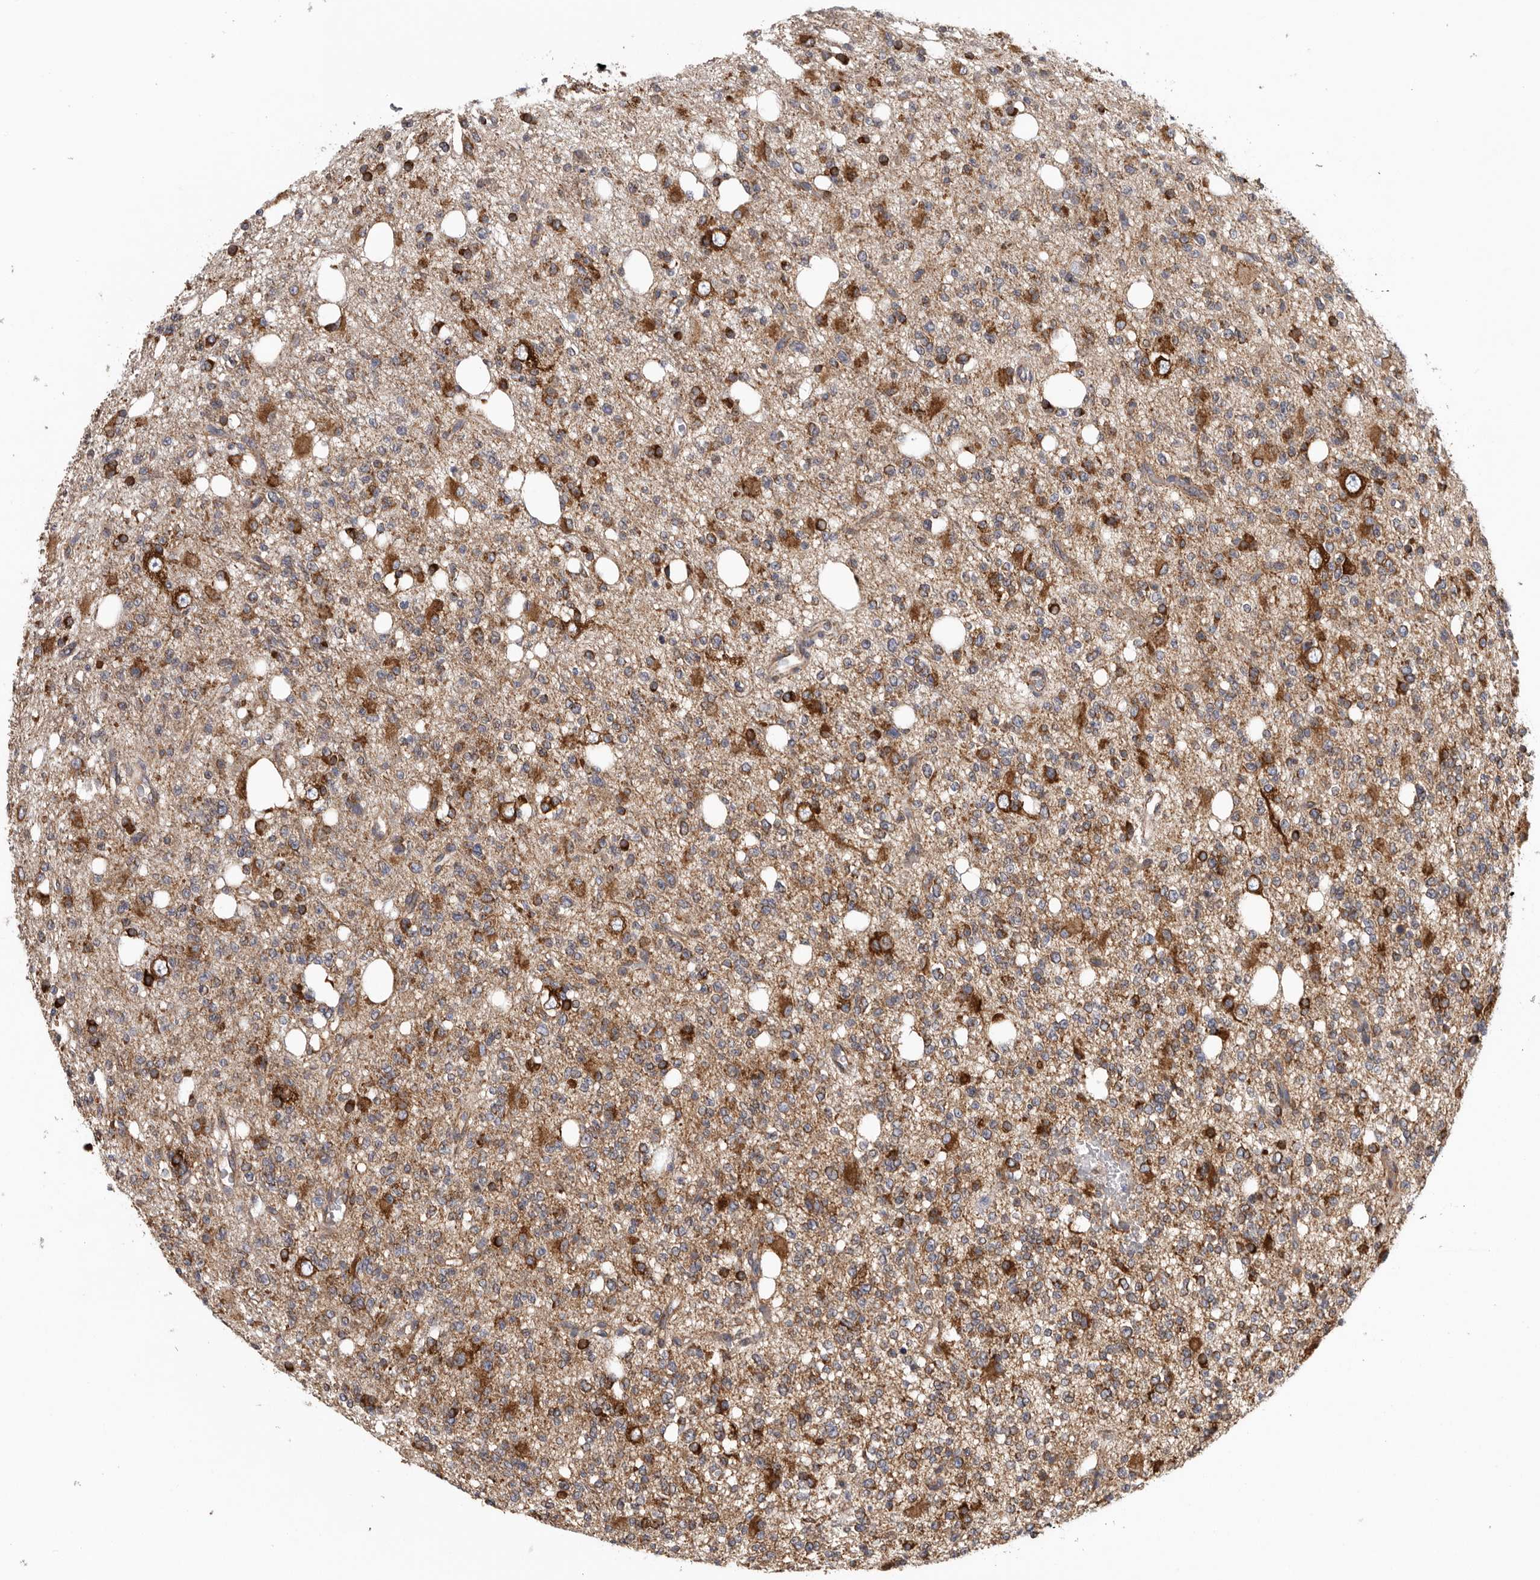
{"staining": {"intensity": "strong", "quantity": ">75%", "location": "cytoplasmic/membranous"}, "tissue": "glioma", "cell_type": "Tumor cells", "image_type": "cancer", "snomed": [{"axis": "morphology", "description": "Glioma, malignant, High grade"}, {"axis": "topography", "description": "Brain"}], "caption": "DAB immunohistochemical staining of human glioma displays strong cytoplasmic/membranous protein positivity in approximately >75% of tumor cells. Nuclei are stained in blue.", "gene": "FKBP8", "patient": {"sex": "female", "age": 62}}